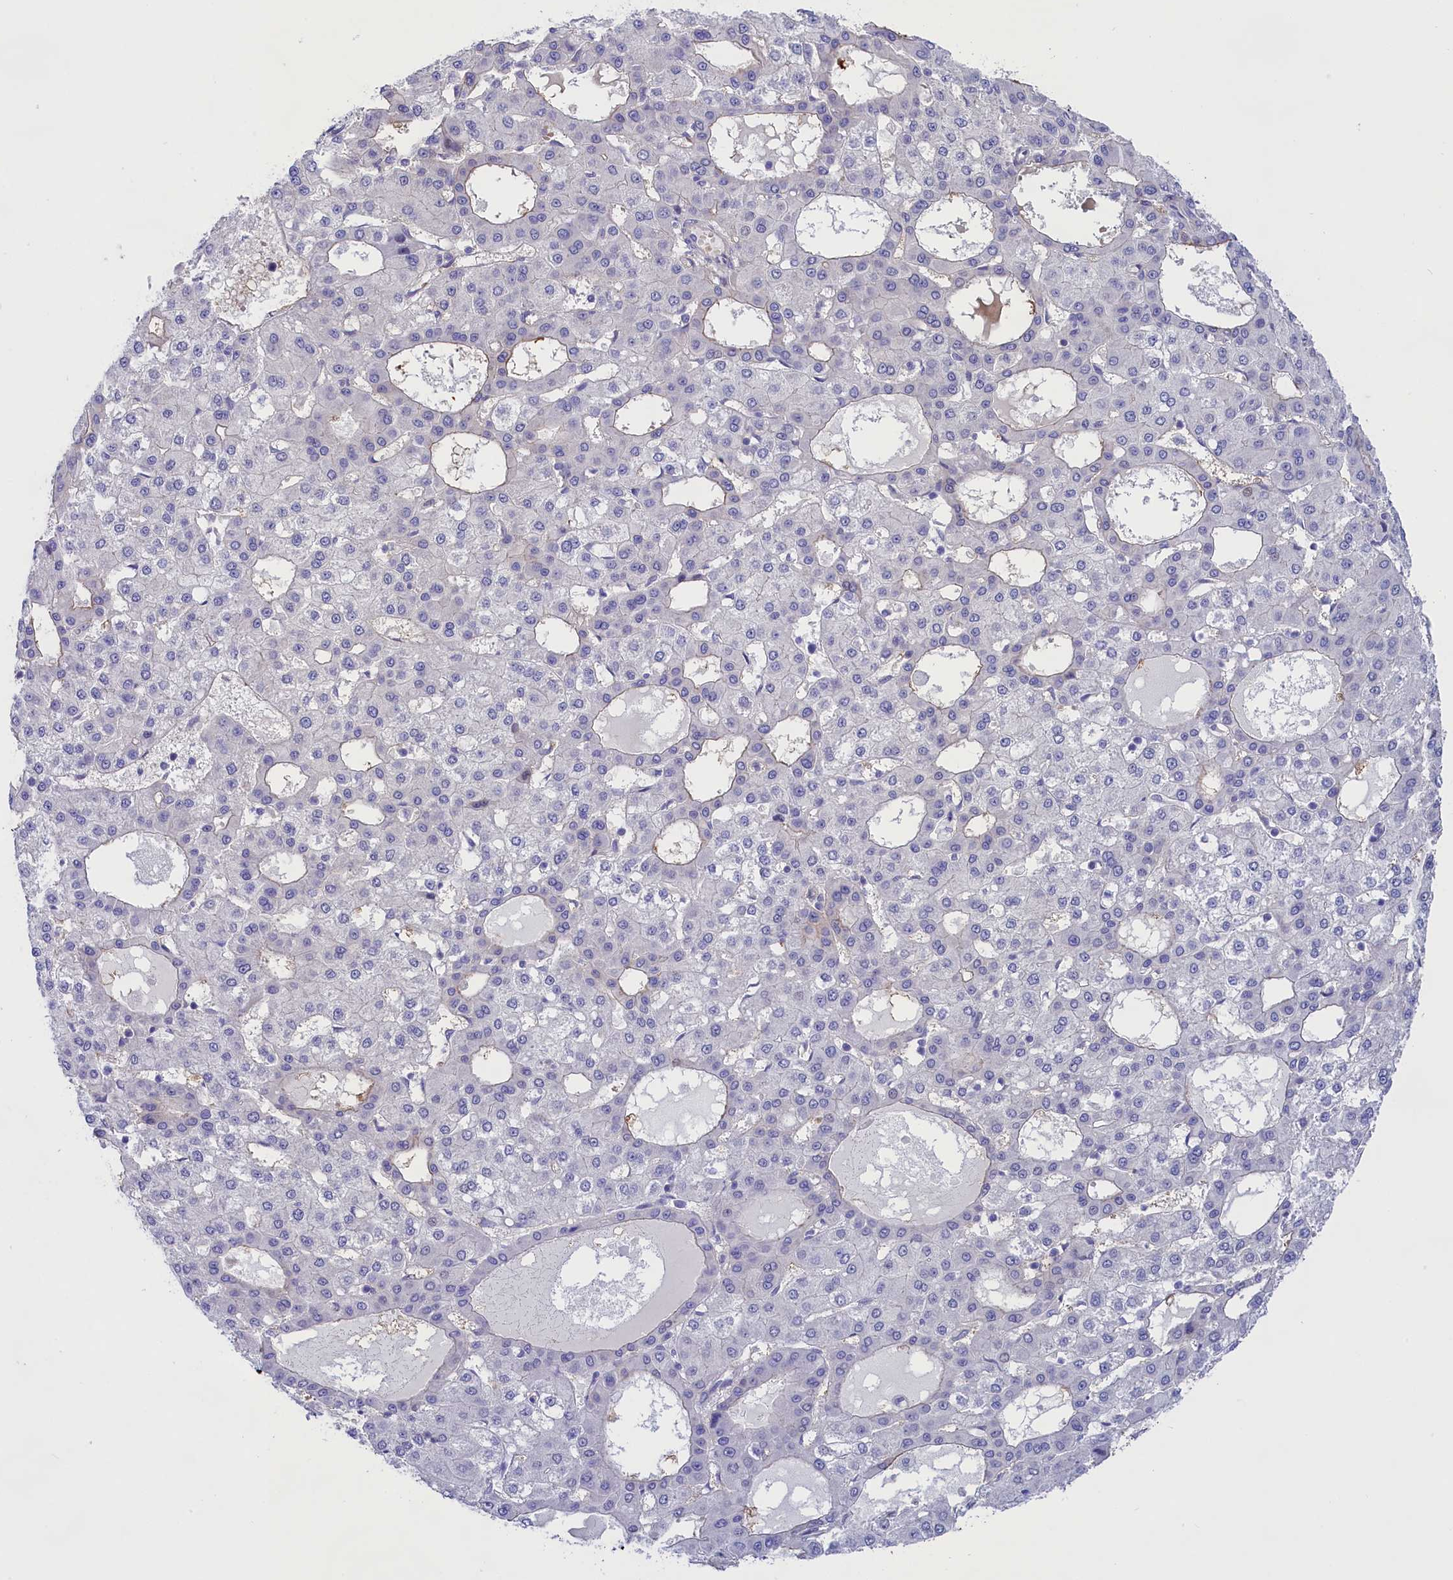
{"staining": {"intensity": "negative", "quantity": "none", "location": "none"}, "tissue": "liver cancer", "cell_type": "Tumor cells", "image_type": "cancer", "snomed": [{"axis": "morphology", "description": "Carcinoma, Hepatocellular, NOS"}, {"axis": "topography", "description": "Liver"}], "caption": "This is an IHC photomicrograph of liver cancer. There is no positivity in tumor cells.", "gene": "PPP1R13L", "patient": {"sex": "male", "age": 47}}